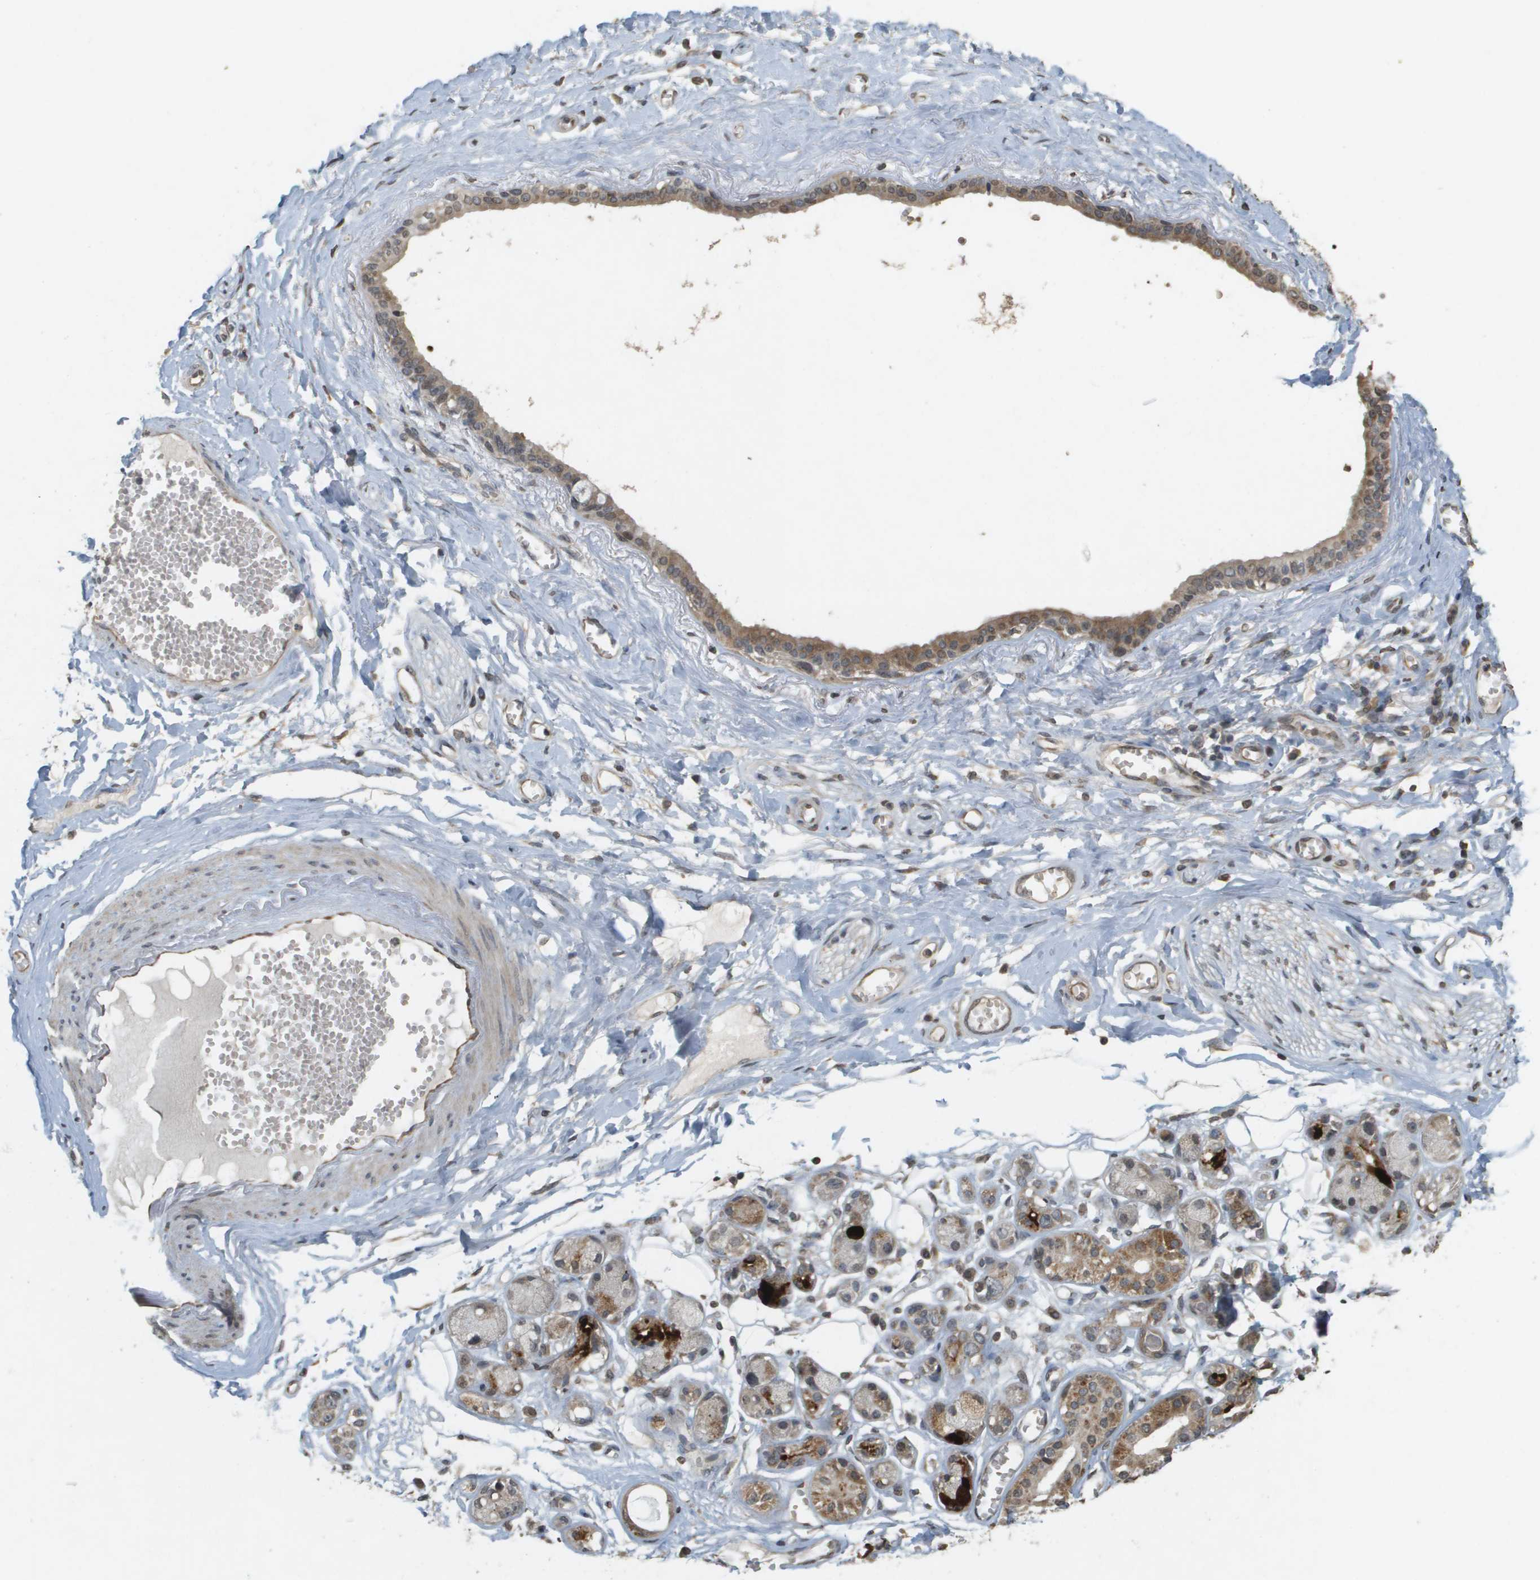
{"staining": {"intensity": "weak", "quantity": ">75%", "location": "cytoplasmic/membranous"}, "tissue": "soft tissue", "cell_type": "Fibroblasts", "image_type": "normal", "snomed": [{"axis": "morphology", "description": "Normal tissue, NOS"}, {"axis": "morphology", "description": "Inflammation, NOS"}, {"axis": "topography", "description": "Salivary gland"}, {"axis": "topography", "description": "Peripheral nerve tissue"}], "caption": "Immunohistochemical staining of benign human soft tissue reveals weak cytoplasmic/membranous protein expression in about >75% of fibroblasts.", "gene": "RAB21", "patient": {"sex": "female", "age": 75}}